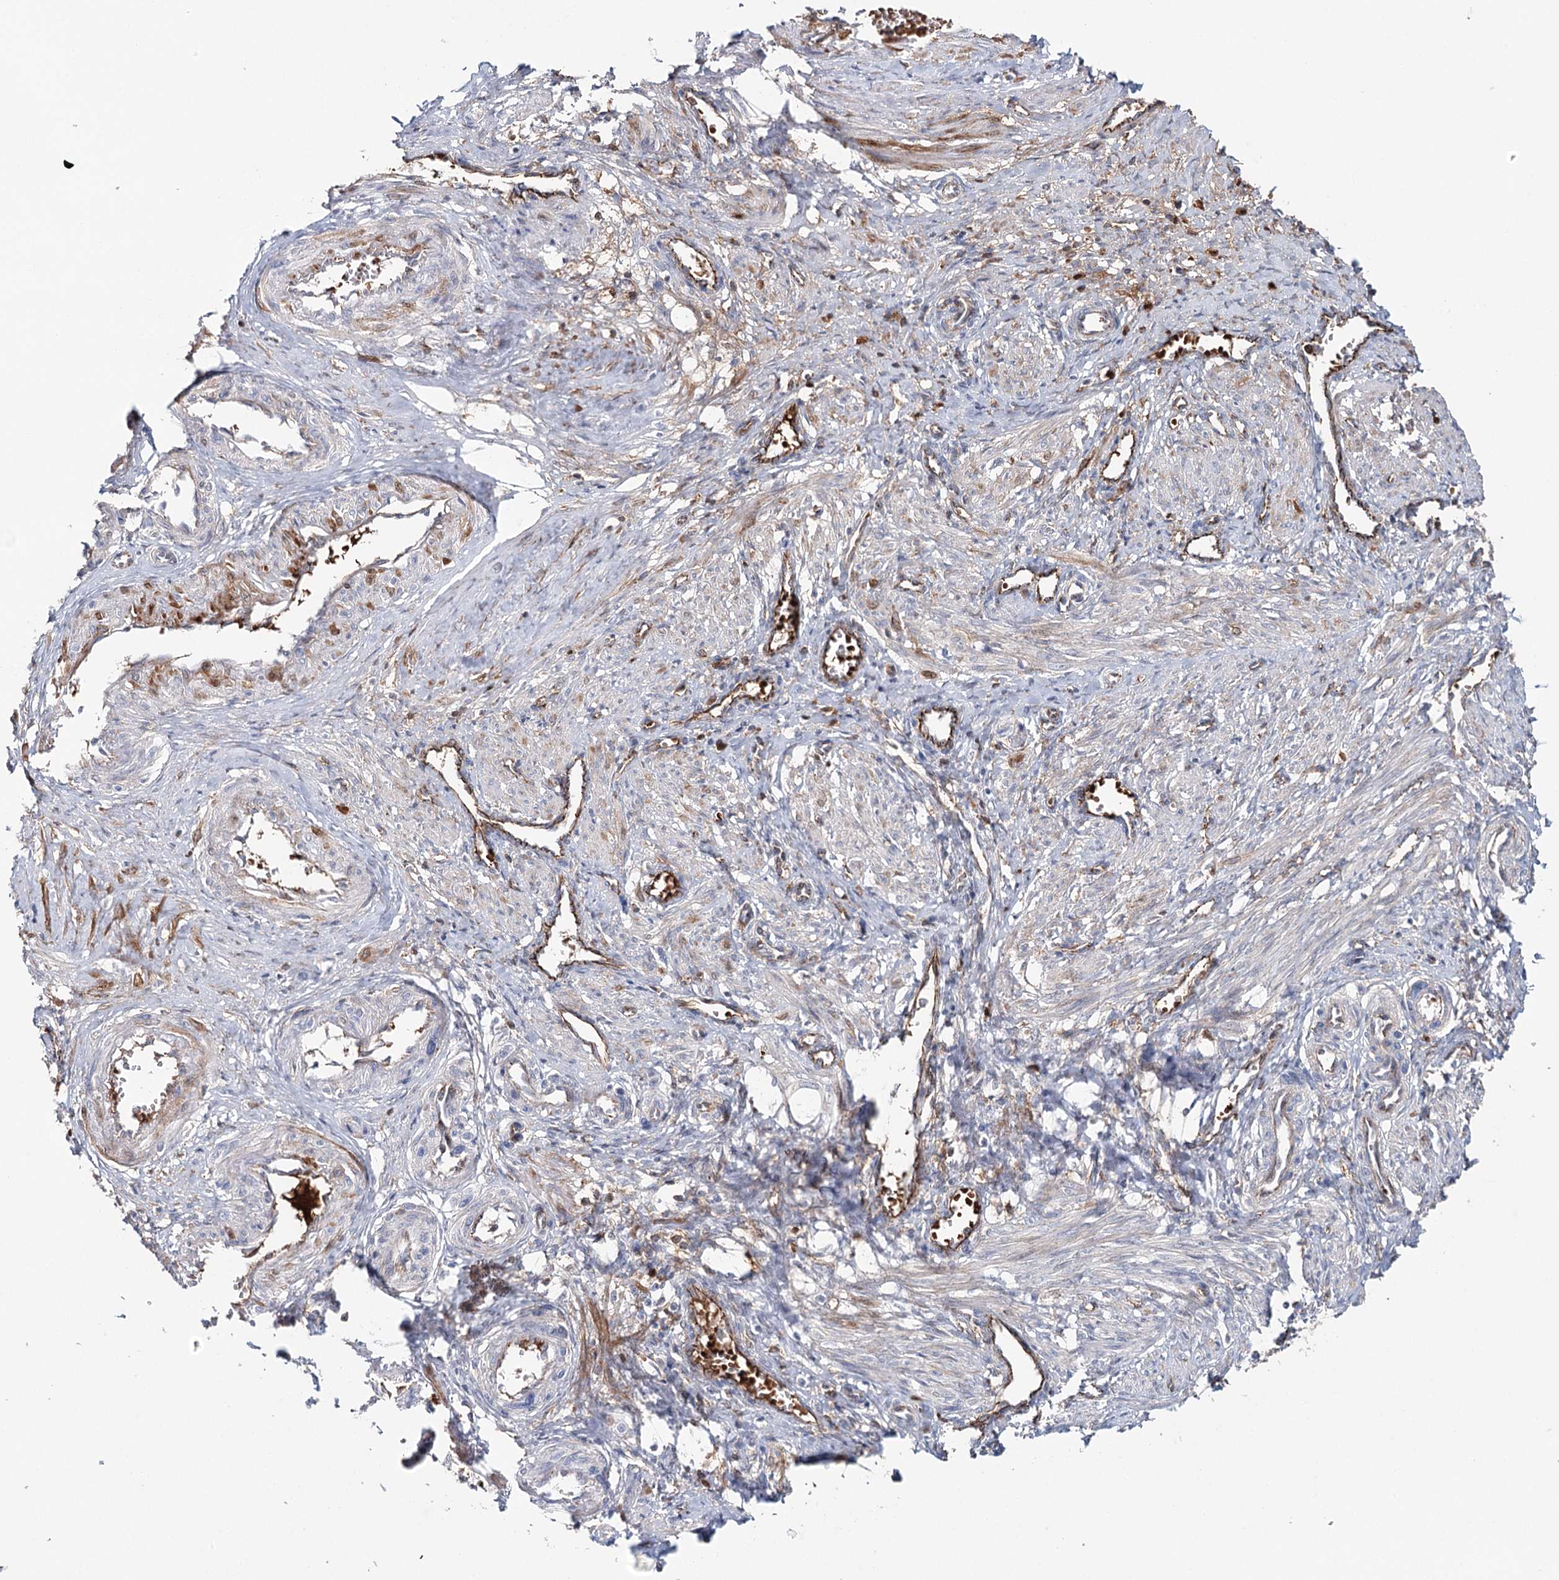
{"staining": {"intensity": "weak", "quantity": "25%-75%", "location": "cytoplasmic/membranous"}, "tissue": "smooth muscle", "cell_type": "Smooth muscle cells", "image_type": "normal", "snomed": [{"axis": "morphology", "description": "Normal tissue, NOS"}, {"axis": "topography", "description": "Endometrium"}], "caption": "Immunohistochemical staining of unremarkable human smooth muscle displays weak cytoplasmic/membranous protein expression in approximately 25%-75% of smooth muscle cells.", "gene": "PKP4", "patient": {"sex": "female", "age": 33}}